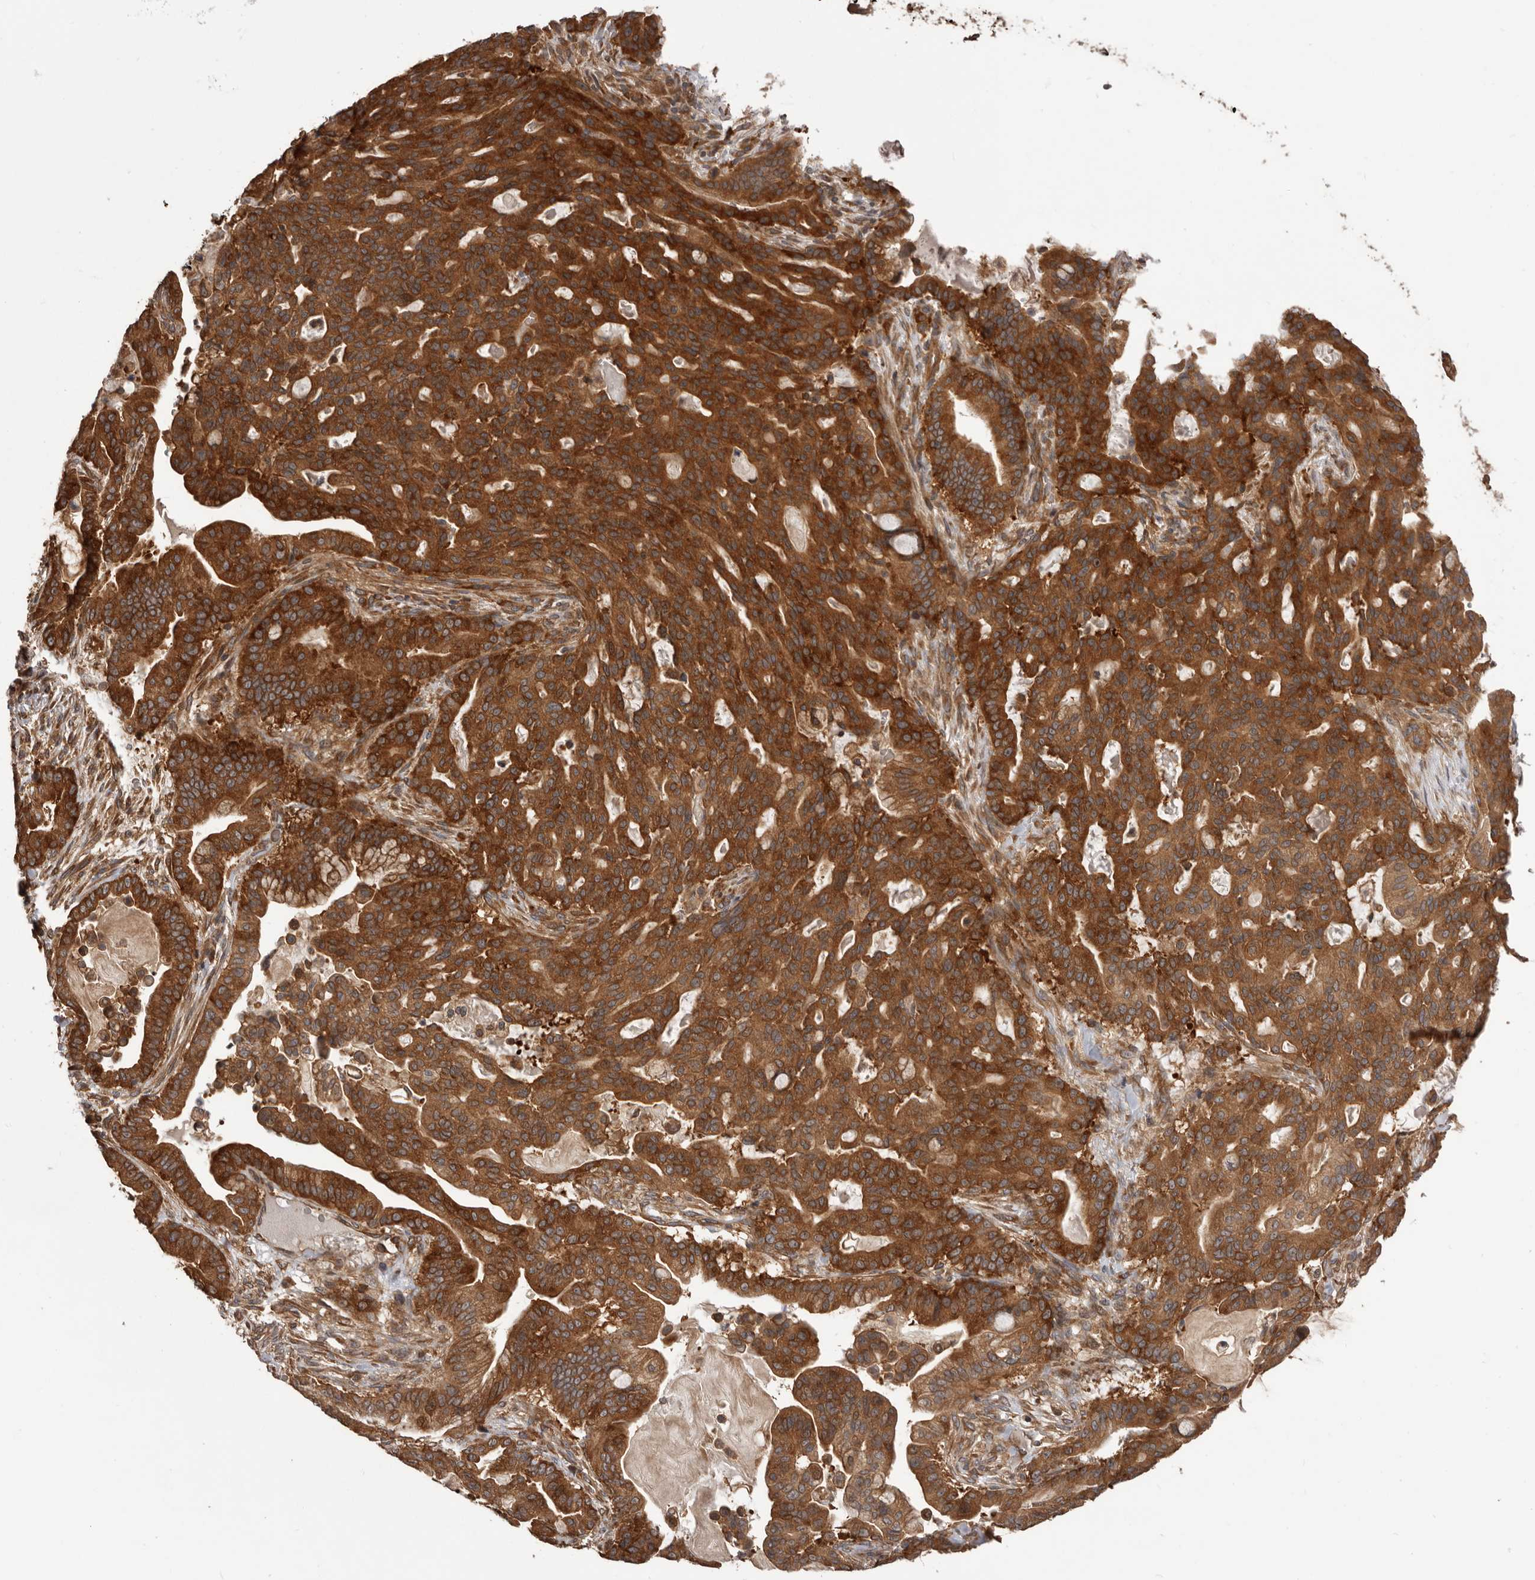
{"staining": {"intensity": "strong", "quantity": ">75%", "location": "cytoplasmic/membranous"}, "tissue": "pancreatic cancer", "cell_type": "Tumor cells", "image_type": "cancer", "snomed": [{"axis": "morphology", "description": "Adenocarcinoma, NOS"}, {"axis": "topography", "description": "Pancreas"}], "caption": "DAB immunohistochemical staining of pancreatic adenocarcinoma reveals strong cytoplasmic/membranous protein expression in approximately >75% of tumor cells. The staining was performed using DAB, with brown indicating positive protein expression. Nuclei are stained blue with hematoxylin.", "gene": "HBS1L", "patient": {"sex": "male", "age": 63}}